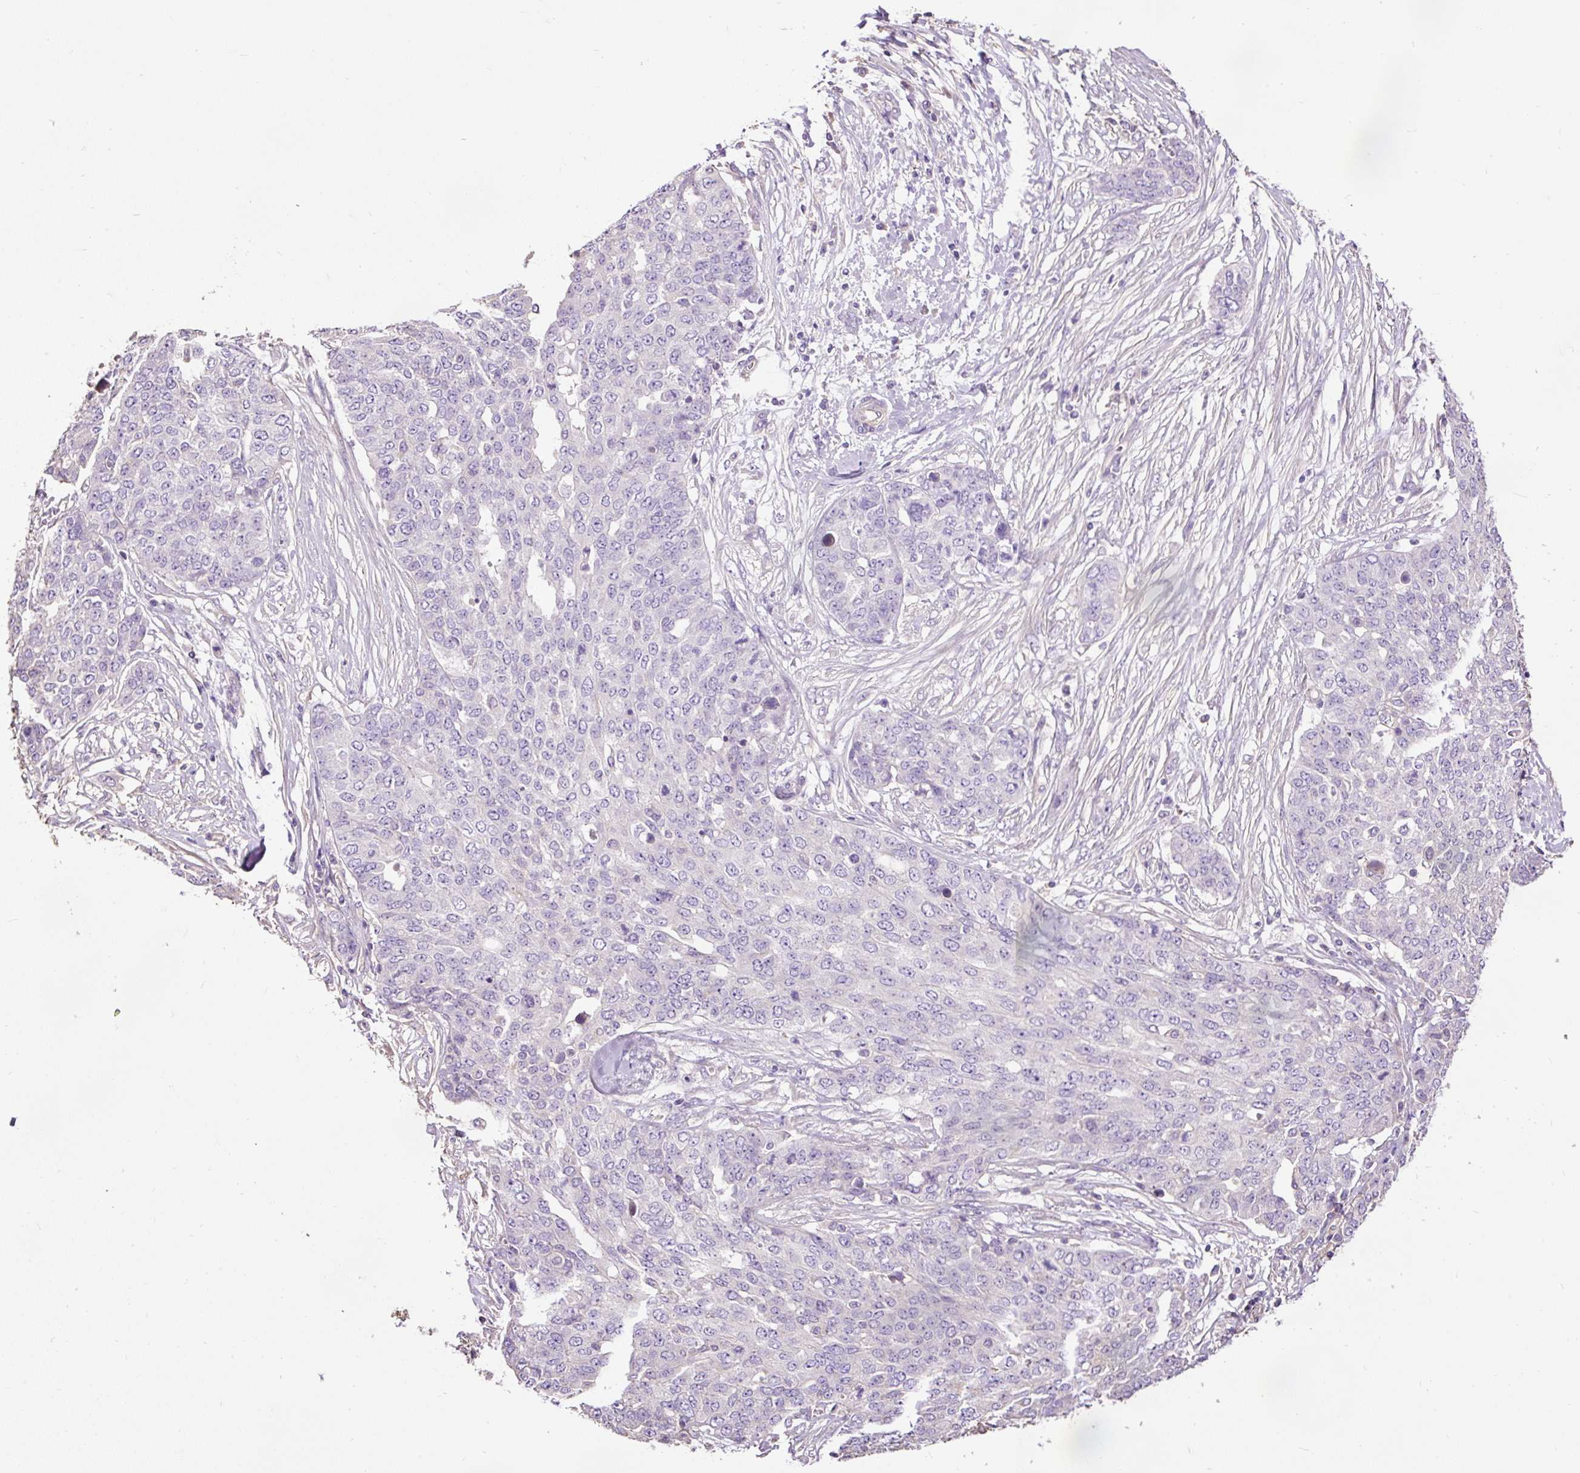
{"staining": {"intensity": "negative", "quantity": "none", "location": "none"}, "tissue": "ovarian cancer", "cell_type": "Tumor cells", "image_type": "cancer", "snomed": [{"axis": "morphology", "description": "Cystadenocarcinoma, serous, NOS"}, {"axis": "topography", "description": "Soft tissue"}, {"axis": "topography", "description": "Ovary"}], "caption": "Tumor cells are negative for protein expression in human serous cystadenocarcinoma (ovarian).", "gene": "PDIA2", "patient": {"sex": "female", "age": 57}}